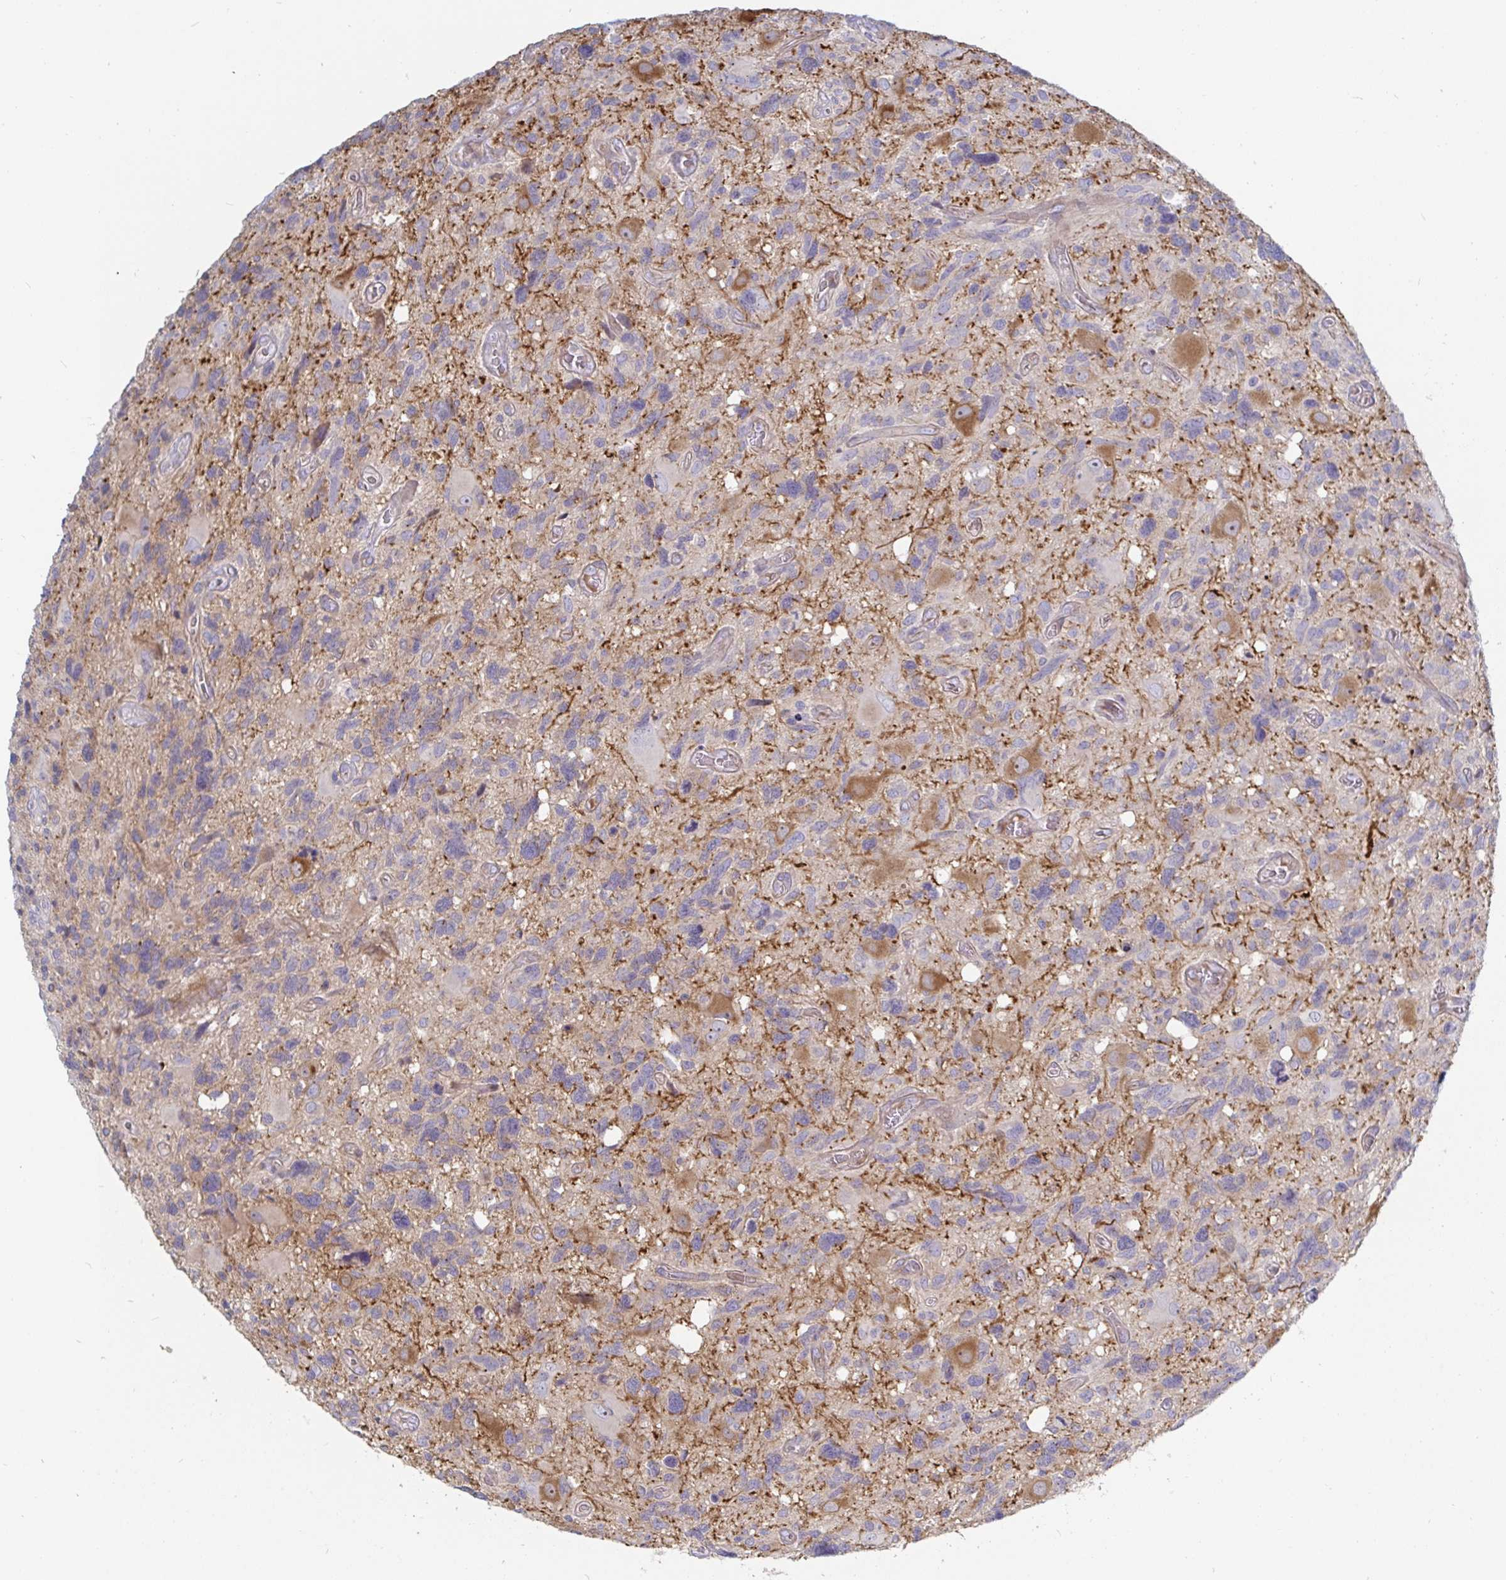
{"staining": {"intensity": "weak", "quantity": "<25%", "location": "cytoplasmic/membranous"}, "tissue": "glioma", "cell_type": "Tumor cells", "image_type": "cancer", "snomed": [{"axis": "morphology", "description": "Glioma, malignant, High grade"}, {"axis": "topography", "description": "Brain"}], "caption": "This is an immunohistochemistry (IHC) histopathology image of glioma. There is no positivity in tumor cells.", "gene": "SSH2", "patient": {"sex": "male", "age": 49}}